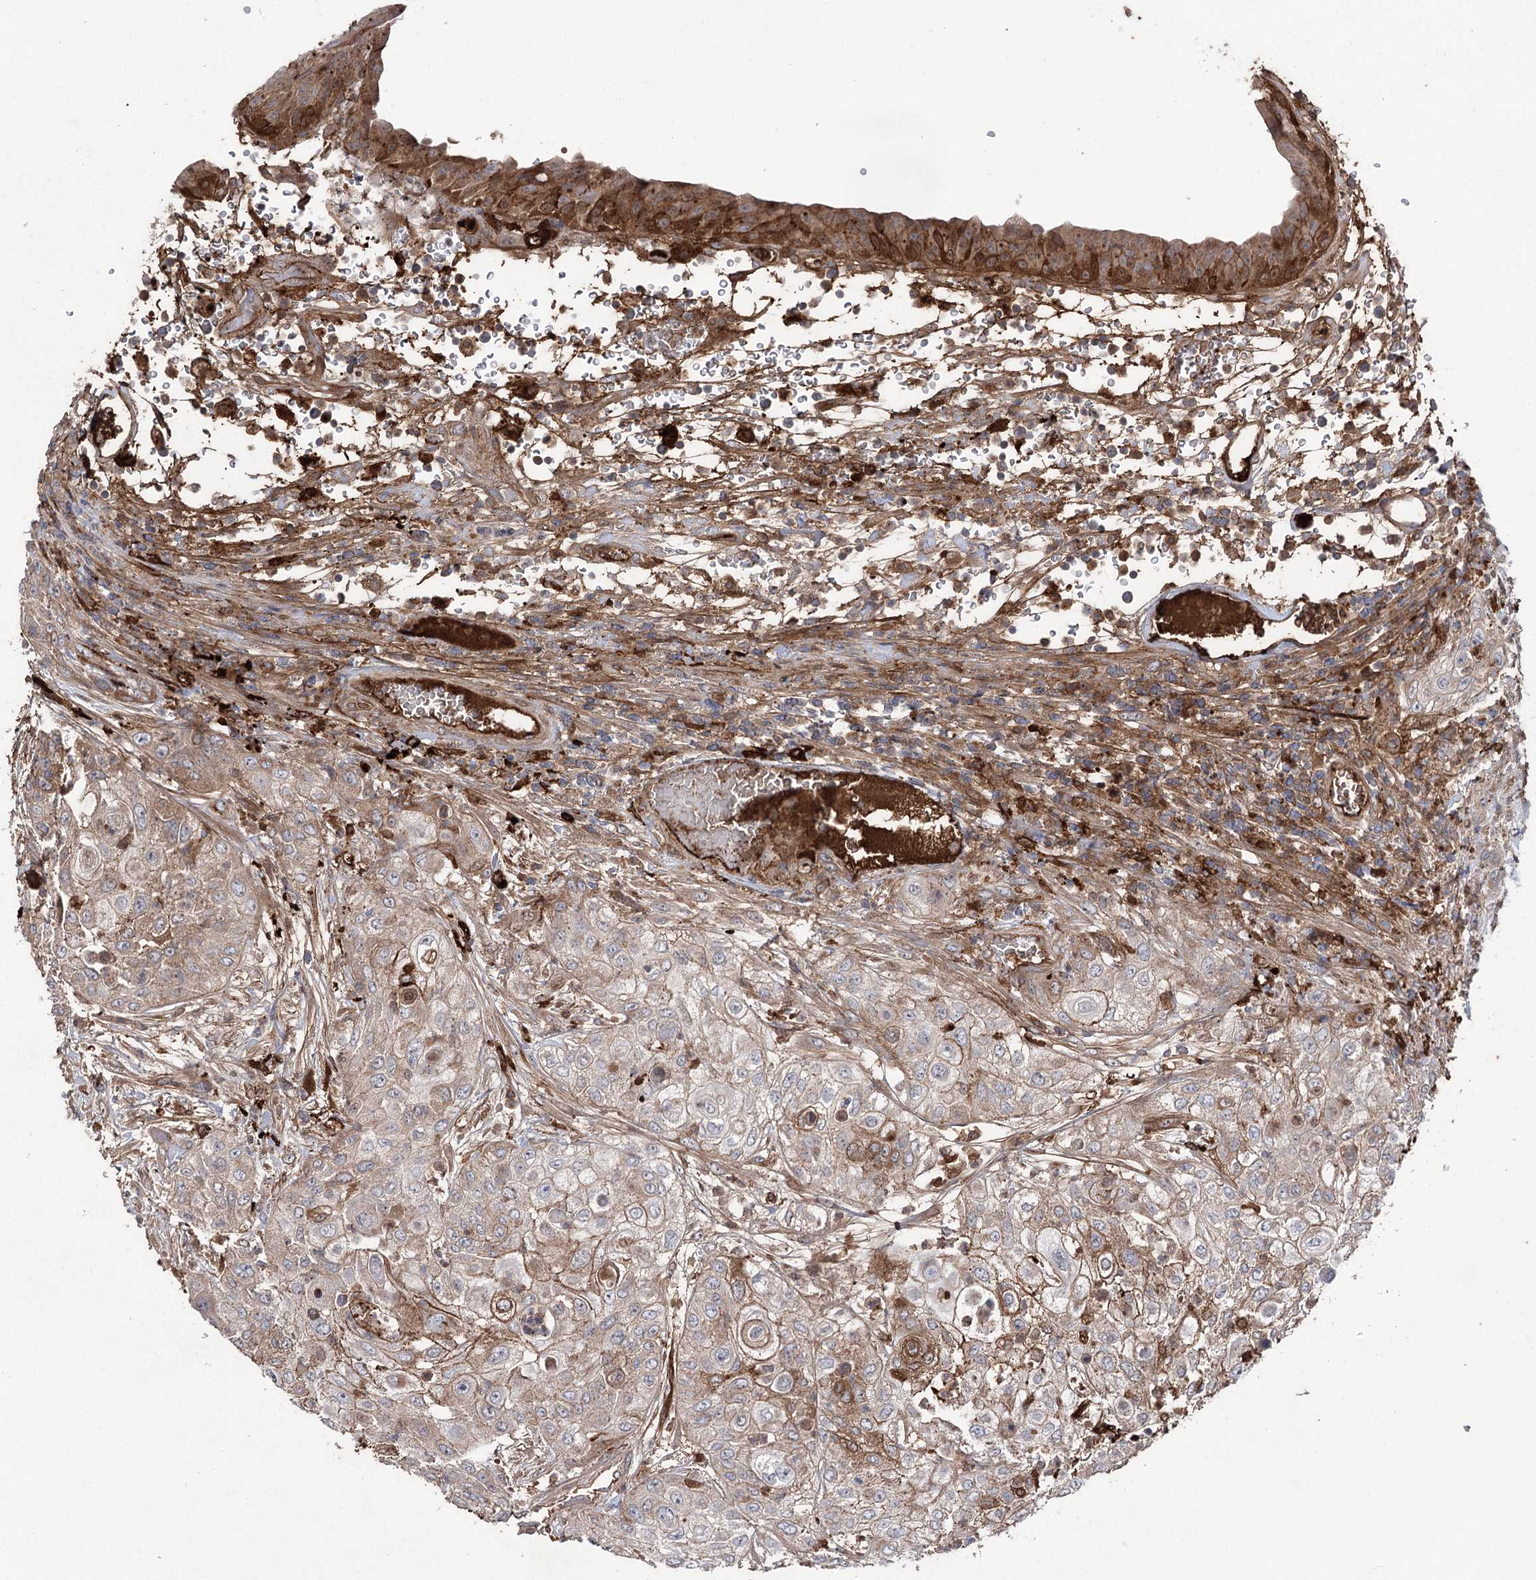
{"staining": {"intensity": "moderate", "quantity": "25%-75%", "location": "cytoplasmic/membranous"}, "tissue": "urothelial cancer", "cell_type": "Tumor cells", "image_type": "cancer", "snomed": [{"axis": "morphology", "description": "Urothelial carcinoma, High grade"}, {"axis": "topography", "description": "Urinary bladder"}], "caption": "Moderate cytoplasmic/membranous positivity is identified in about 25%-75% of tumor cells in high-grade urothelial carcinoma.", "gene": "OTUD1", "patient": {"sex": "female", "age": 79}}